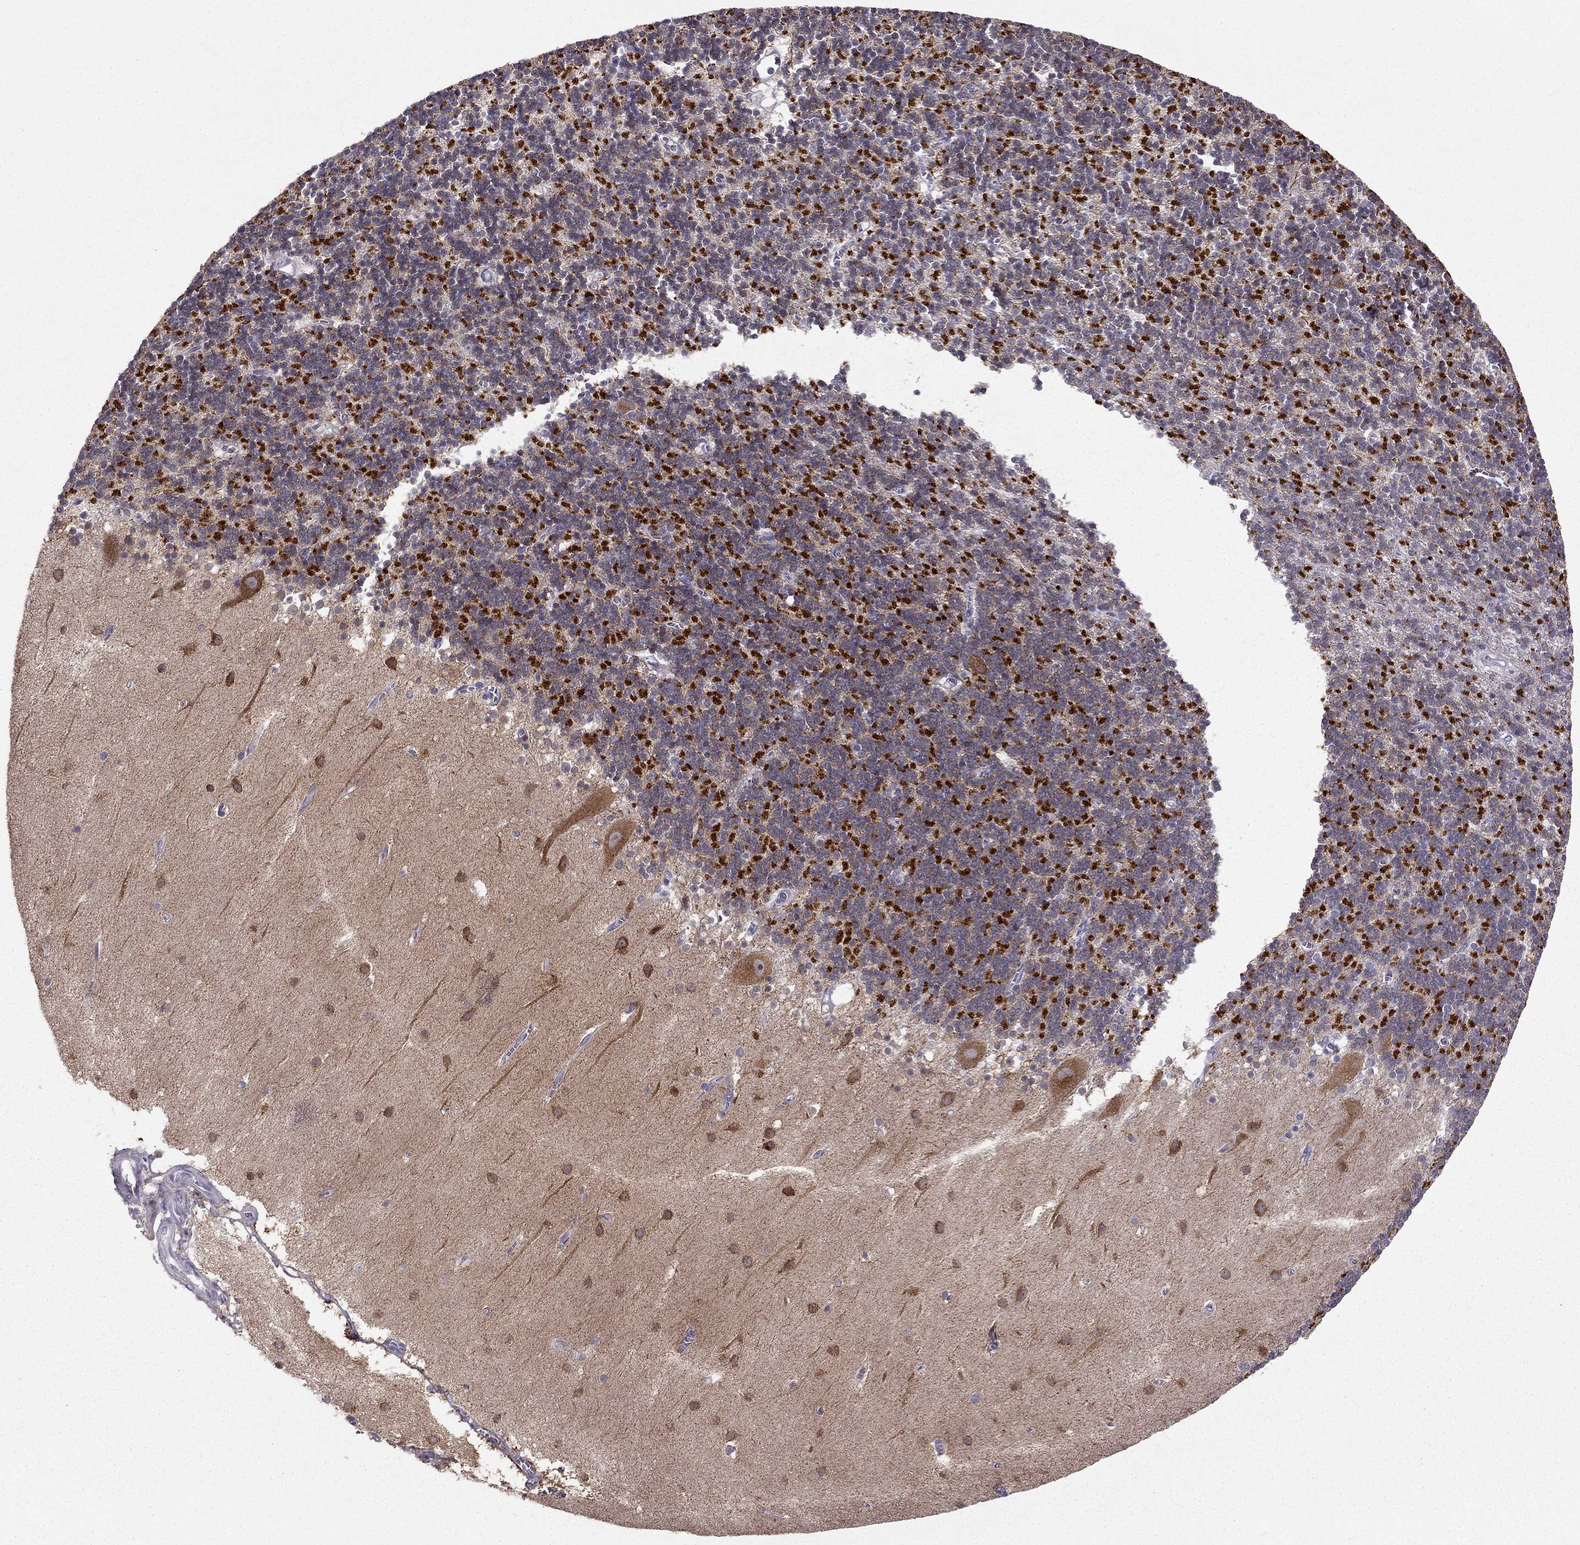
{"staining": {"intensity": "strong", "quantity": "<25%", "location": "cytoplasmic/membranous"}, "tissue": "cerebellum", "cell_type": "Cells in granular layer", "image_type": "normal", "snomed": [{"axis": "morphology", "description": "Normal tissue, NOS"}, {"axis": "topography", "description": "Cerebellum"}], "caption": "This image displays immunohistochemistry staining of unremarkable human cerebellum, with medium strong cytoplasmic/membranous staining in approximately <25% of cells in granular layer.", "gene": "LMTK3", "patient": {"sex": "male", "age": 70}}